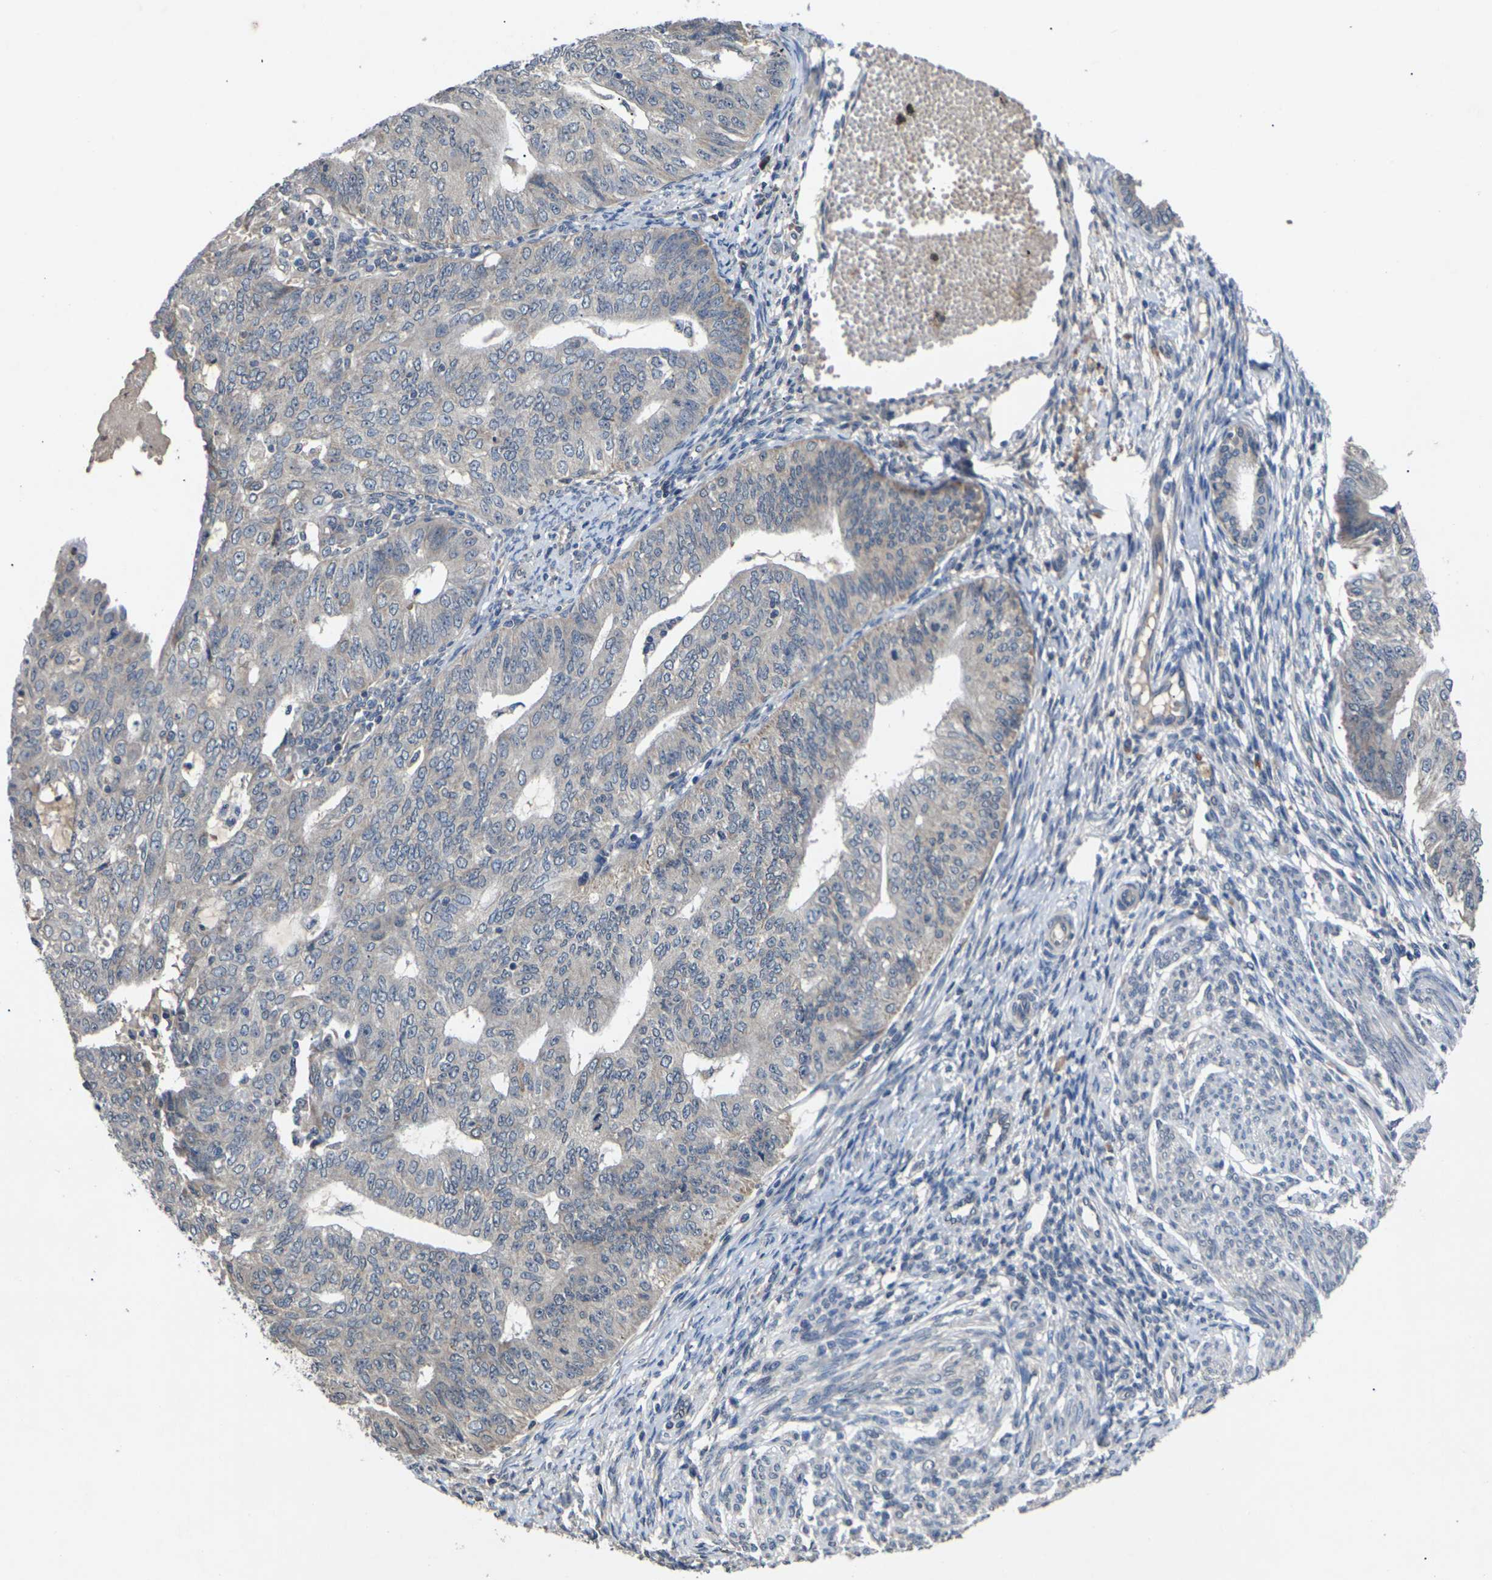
{"staining": {"intensity": "negative", "quantity": "none", "location": "none"}, "tissue": "endometrial cancer", "cell_type": "Tumor cells", "image_type": "cancer", "snomed": [{"axis": "morphology", "description": "Adenocarcinoma, NOS"}, {"axis": "topography", "description": "Endometrium"}], "caption": "Immunohistochemical staining of human endometrial cancer (adenocarcinoma) reveals no significant staining in tumor cells.", "gene": "SLC2A2", "patient": {"sex": "female", "age": 32}}